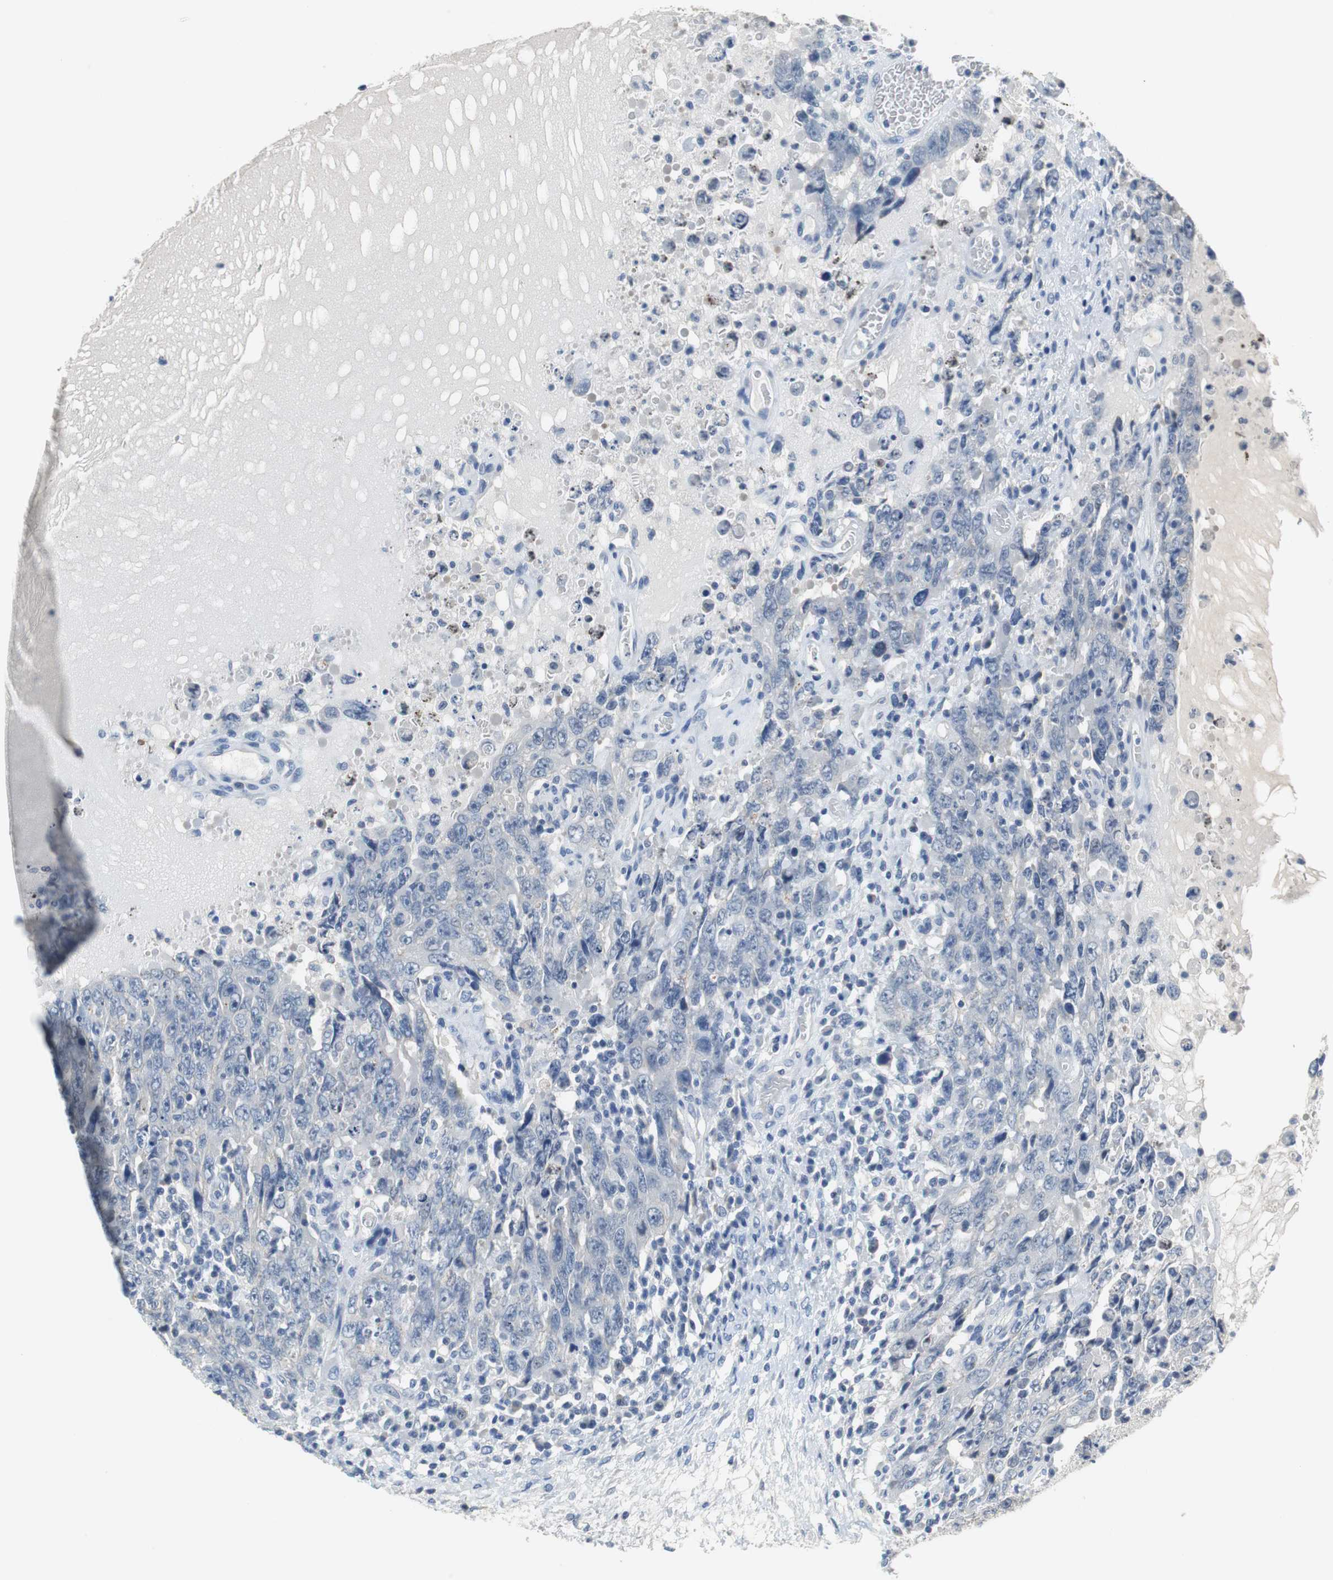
{"staining": {"intensity": "negative", "quantity": "none", "location": "none"}, "tissue": "testis cancer", "cell_type": "Tumor cells", "image_type": "cancer", "snomed": [{"axis": "morphology", "description": "Carcinoma, Embryonal, NOS"}, {"axis": "topography", "description": "Testis"}], "caption": "There is no significant positivity in tumor cells of testis cancer.", "gene": "MUC7", "patient": {"sex": "male", "age": 26}}